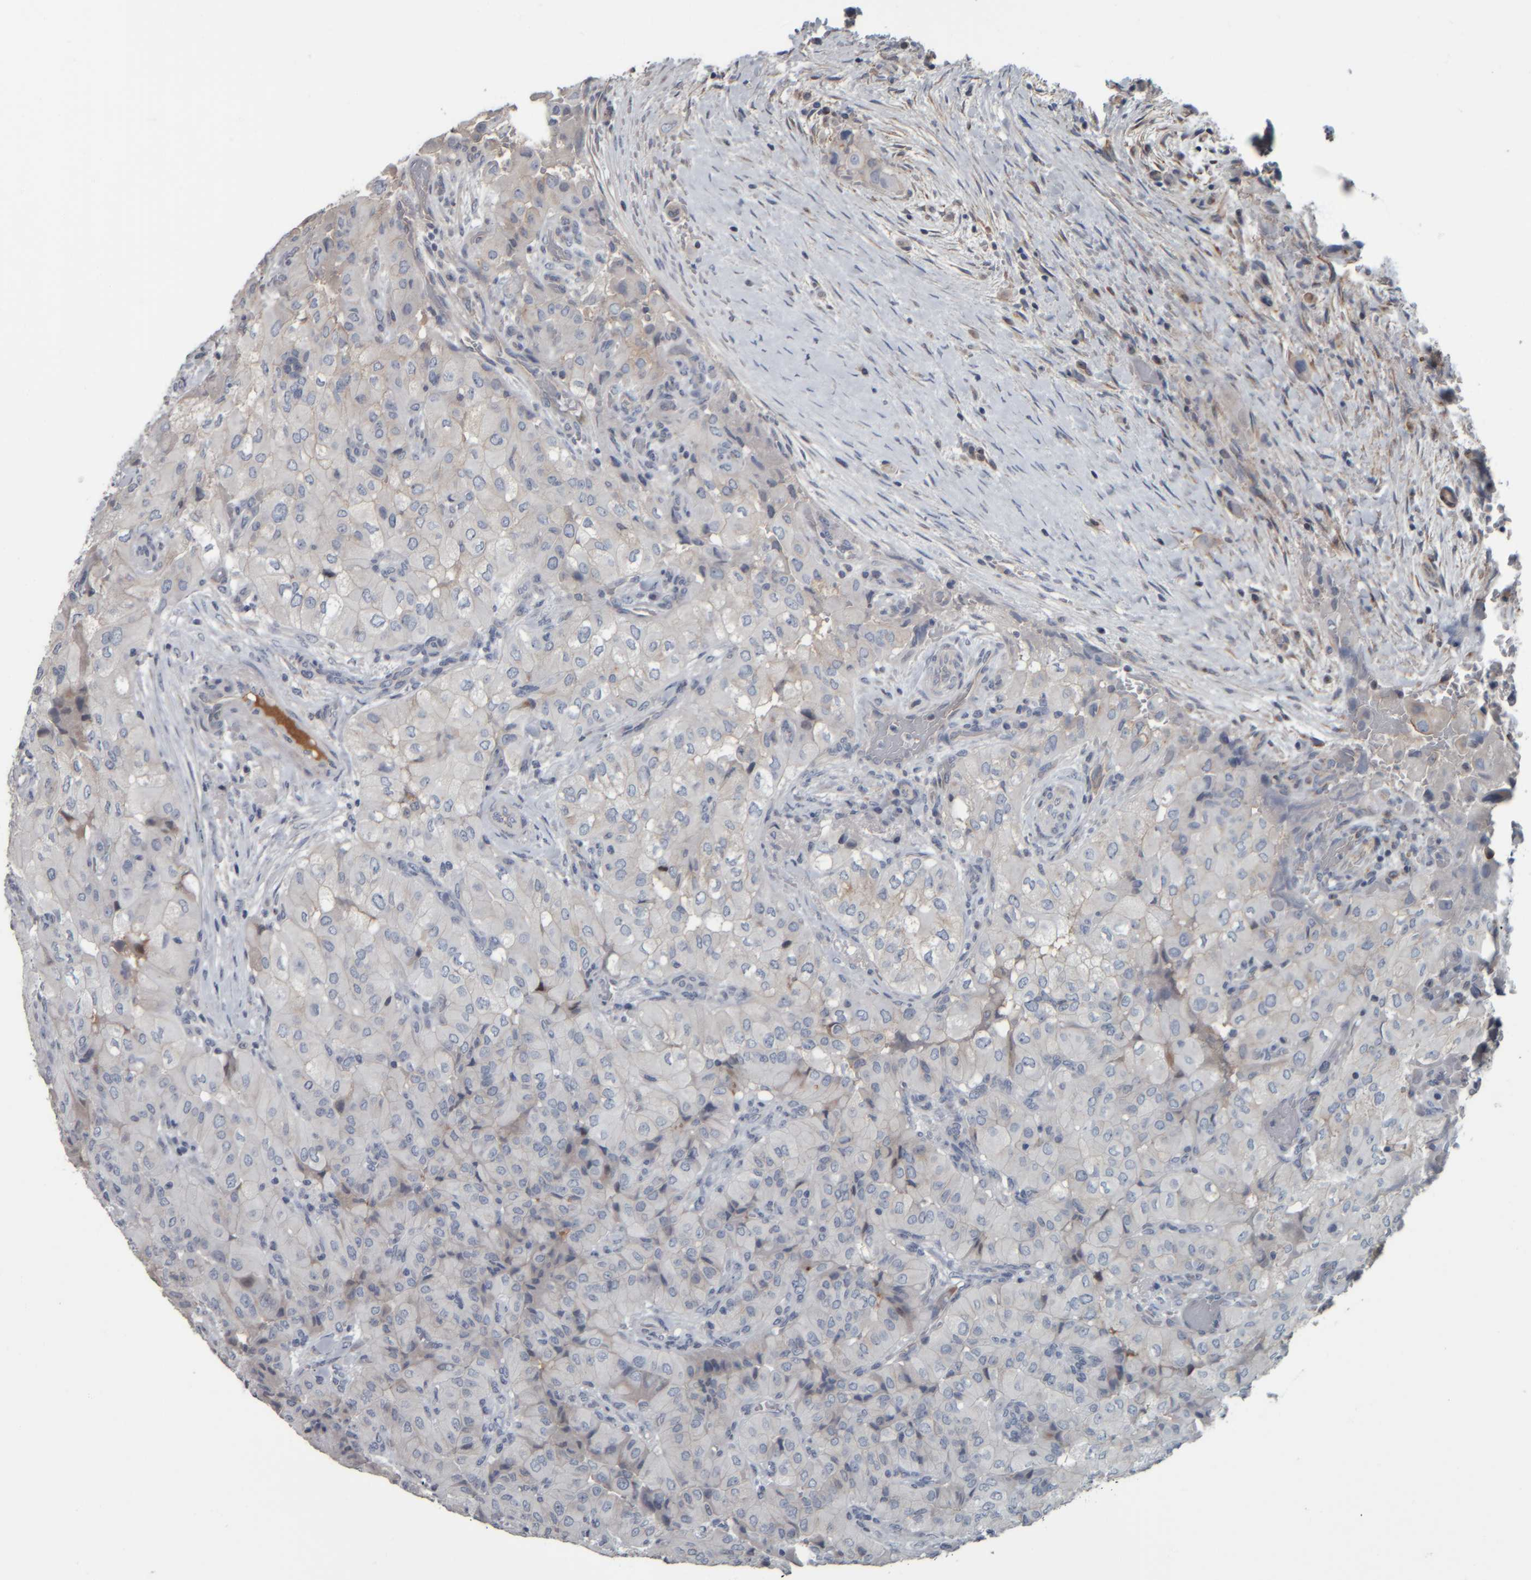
{"staining": {"intensity": "negative", "quantity": "none", "location": "none"}, "tissue": "thyroid cancer", "cell_type": "Tumor cells", "image_type": "cancer", "snomed": [{"axis": "morphology", "description": "Papillary adenocarcinoma, NOS"}, {"axis": "topography", "description": "Thyroid gland"}], "caption": "Protein analysis of thyroid cancer (papillary adenocarcinoma) displays no significant staining in tumor cells.", "gene": "CAVIN4", "patient": {"sex": "female", "age": 59}}